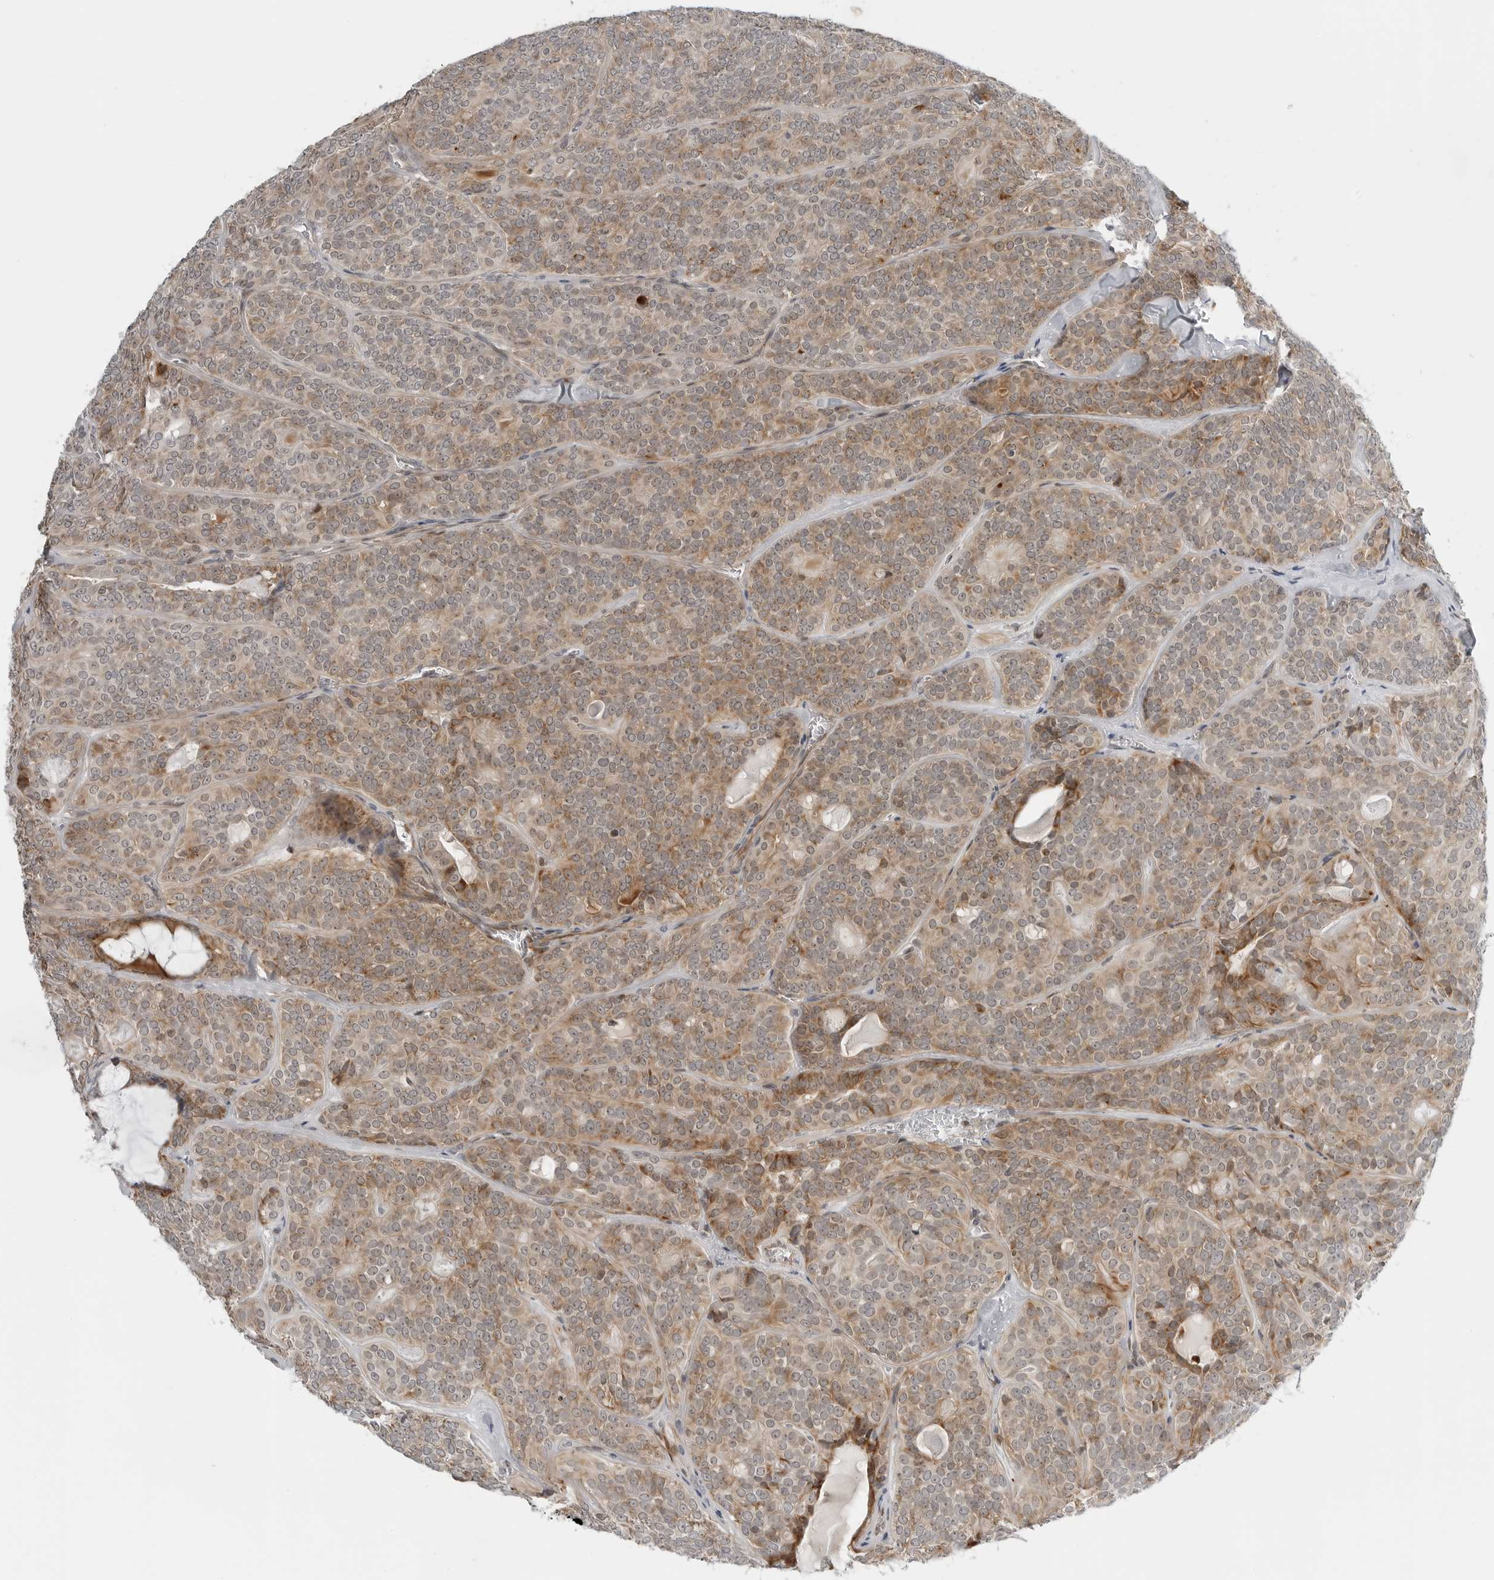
{"staining": {"intensity": "weak", "quantity": ">75%", "location": "cytoplasmic/membranous"}, "tissue": "head and neck cancer", "cell_type": "Tumor cells", "image_type": "cancer", "snomed": [{"axis": "morphology", "description": "Adenocarcinoma, NOS"}, {"axis": "topography", "description": "Head-Neck"}], "caption": "Immunohistochemical staining of human head and neck cancer demonstrates low levels of weak cytoplasmic/membranous protein expression in approximately >75% of tumor cells. (DAB IHC, brown staining for protein, blue staining for nuclei).", "gene": "PEX2", "patient": {"sex": "male", "age": 66}}